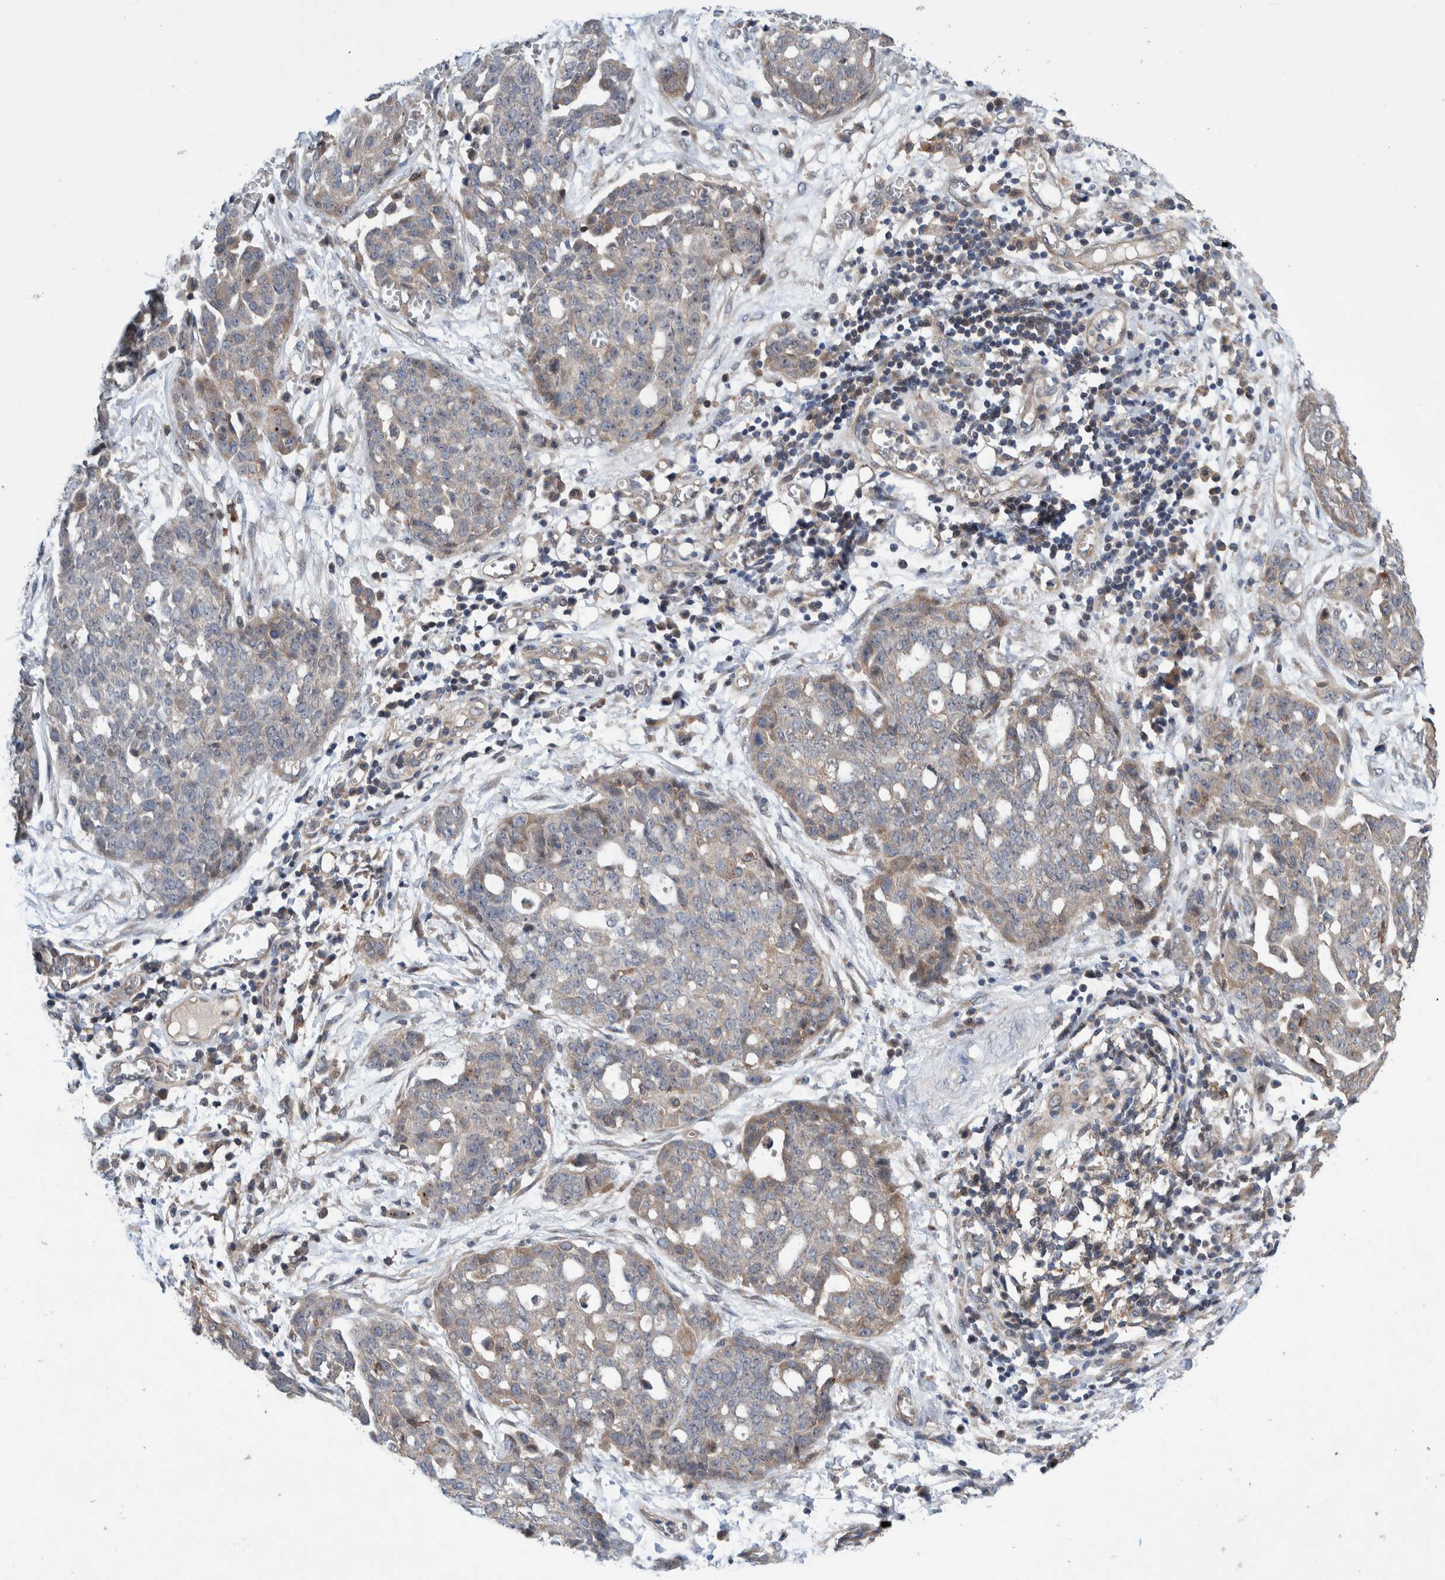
{"staining": {"intensity": "weak", "quantity": "25%-75%", "location": "cytoplasmic/membranous"}, "tissue": "ovarian cancer", "cell_type": "Tumor cells", "image_type": "cancer", "snomed": [{"axis": "morphology", "description": "Cystadenocarcinoma, serous, NOS"}, {"axis": "topography", "description": "Soft tissue"}, {"axis": "topography", "description": "Ovary"}], "caption": "Immunohistochemical staining of human ovarian cancer demonstrates weak cytoplasmic/membranous protein staining in approximately 25%-75% of tumor cells.", "gene": "PIK3R6", "patient": {"sex": "female", "age": 57}}